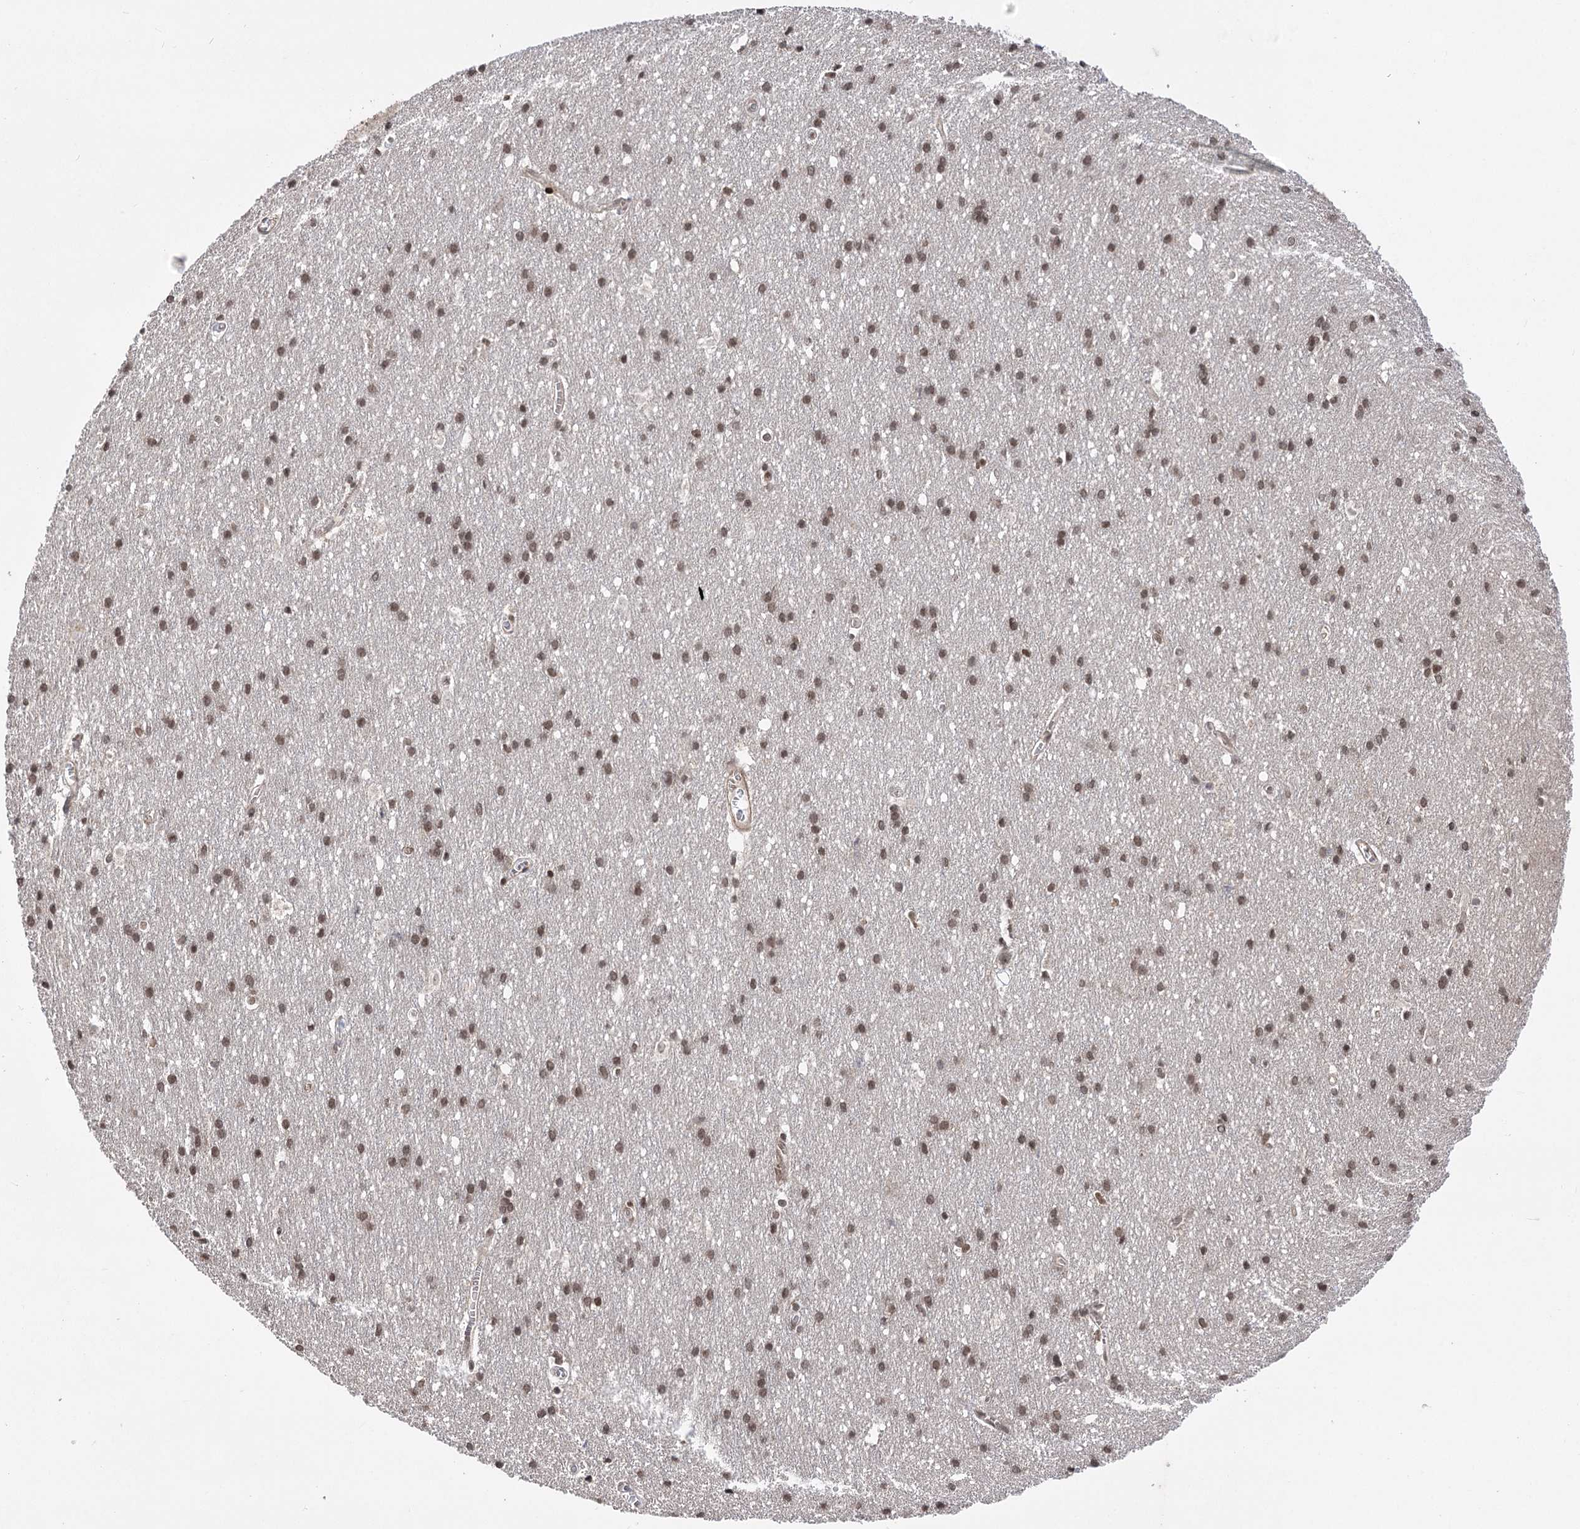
{"staining": {"intensity": "moderate", "quantity": "25%-75%", "location": "cytoplasmic/membranous,nuclear"}, "tissue": "cerebral cortex", "cell_type": "Endothelial cells", "image_type": "normal", "snomed": [{"axis": "morphology", "description": "Normal tissue, NOS"}, {"axis": "topography", "description": "Cerebral cortex"}], "caption": "An image showing moderate cytoplasmic/membranous,nuclear expression in approximately 25%-75% of endothelial cells in unremarkable cerebral cortex, as visualized by brown immunohistochemical staining.", "gene": "TENM2", "patient": {"sex": "male", "age": 54}}